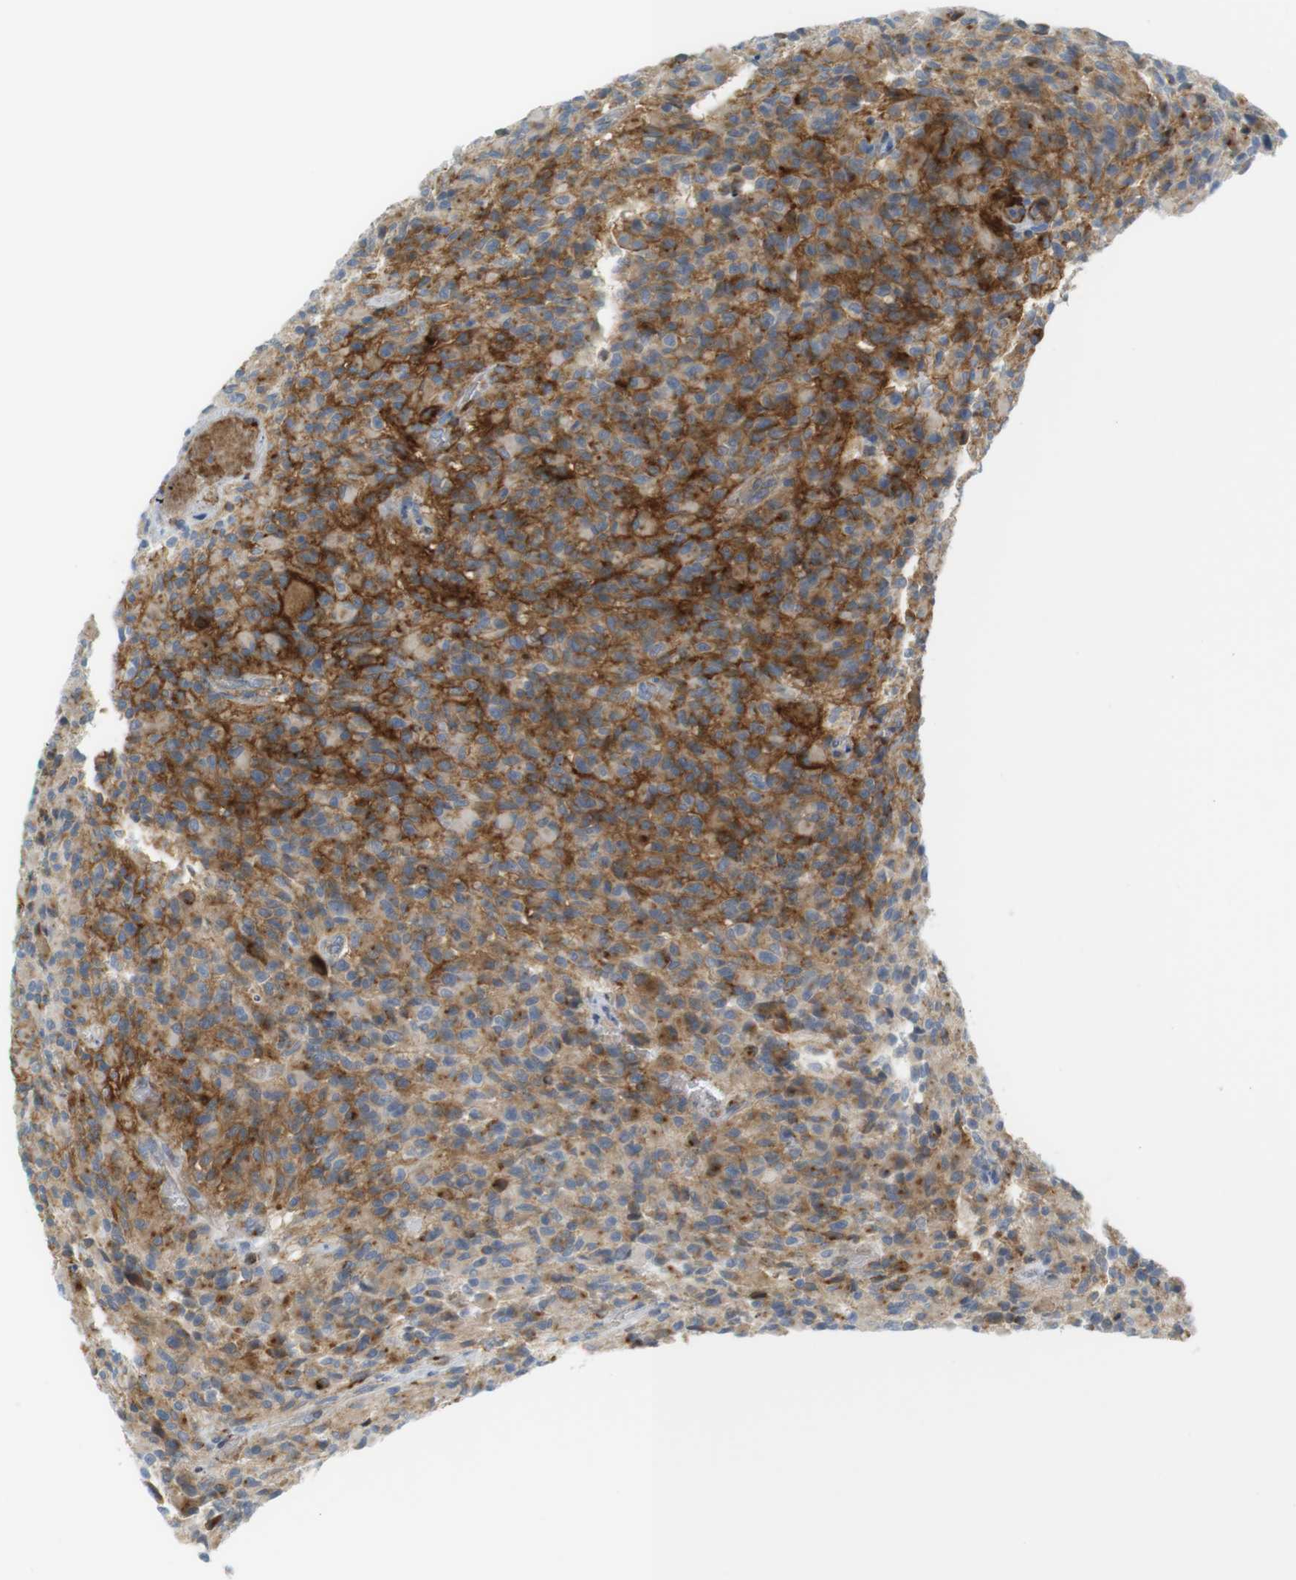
{"staining": {"intensity": "moderate", "quantity": ">75%", "location": "cytoplasmic/membranous"}, "tissue": "glioma", "cell_type": "Tumor cells", "image_type": "cancer", "snomed": [{"axis": "morphology", "description": "Glioma, malignant, High grade"}, {"axis": "topography", "description": "Brain"}], "caption": "An IHC image of tumor tissue is shown. Protein staining in brown highlights moderate cytoplasmic/membranous positivity in glioma within tumor cells.", "gene": "F2R", "patient": {"sex": "male", "age": 71}}